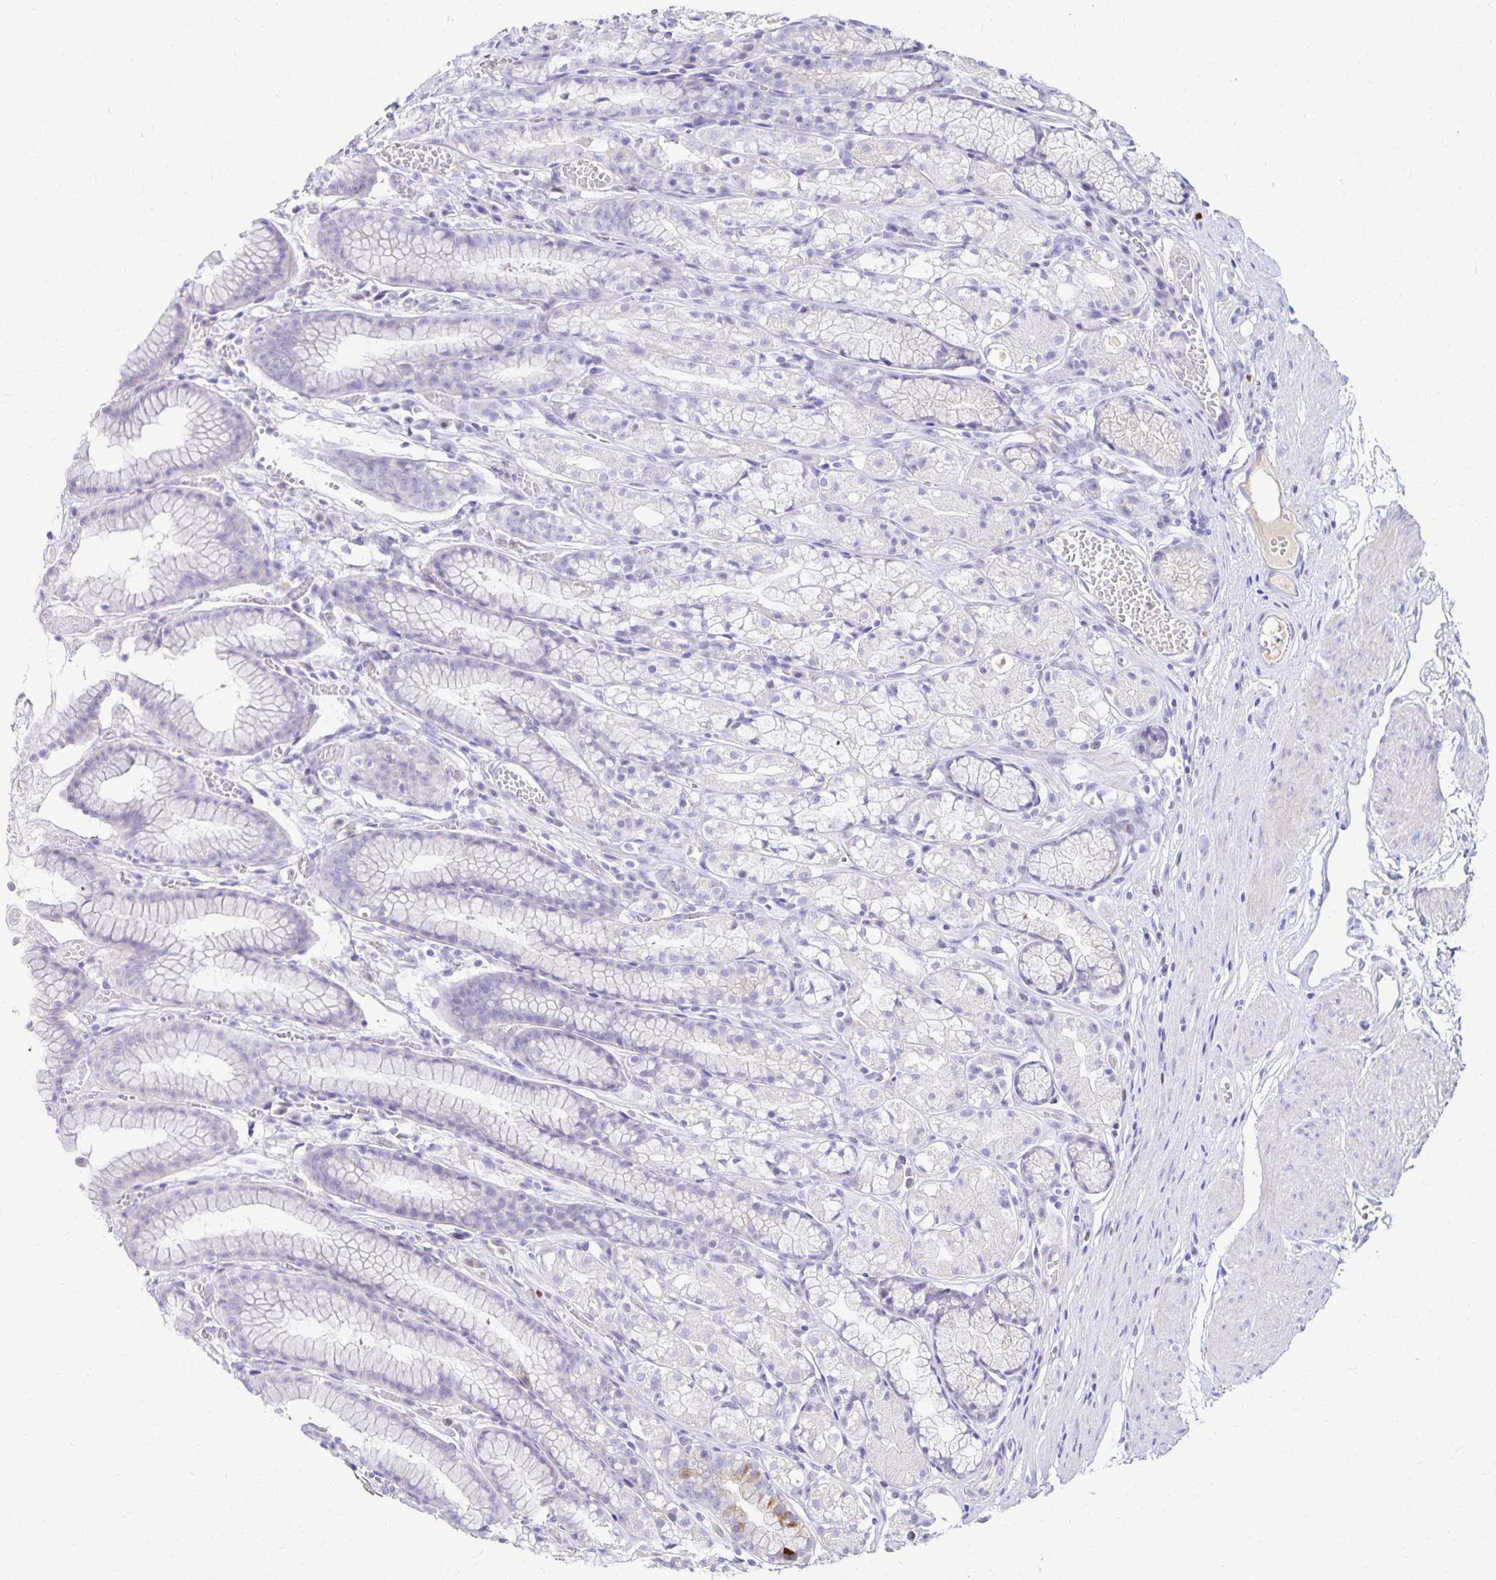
{"staining": {"intensity": "negative", "quantity": "none", "location": "none"}, "tissue": "stomach", "cell_type": "Glandular cells", "image_type": "normal", "snomed": [{"axis": "morphology", "description": "Normal tissue, NOS"}, {"axis": "topography", "description": "Smooth muscle"}, {"axis": "topography", "description": "Stomach"}], "caption": "The immunohistochemistry (IHC) histopathology image has no significant staining in glandular cells of stomach.", "gene": "PAX5", "patient": {"sex": "male", "age": 70}}